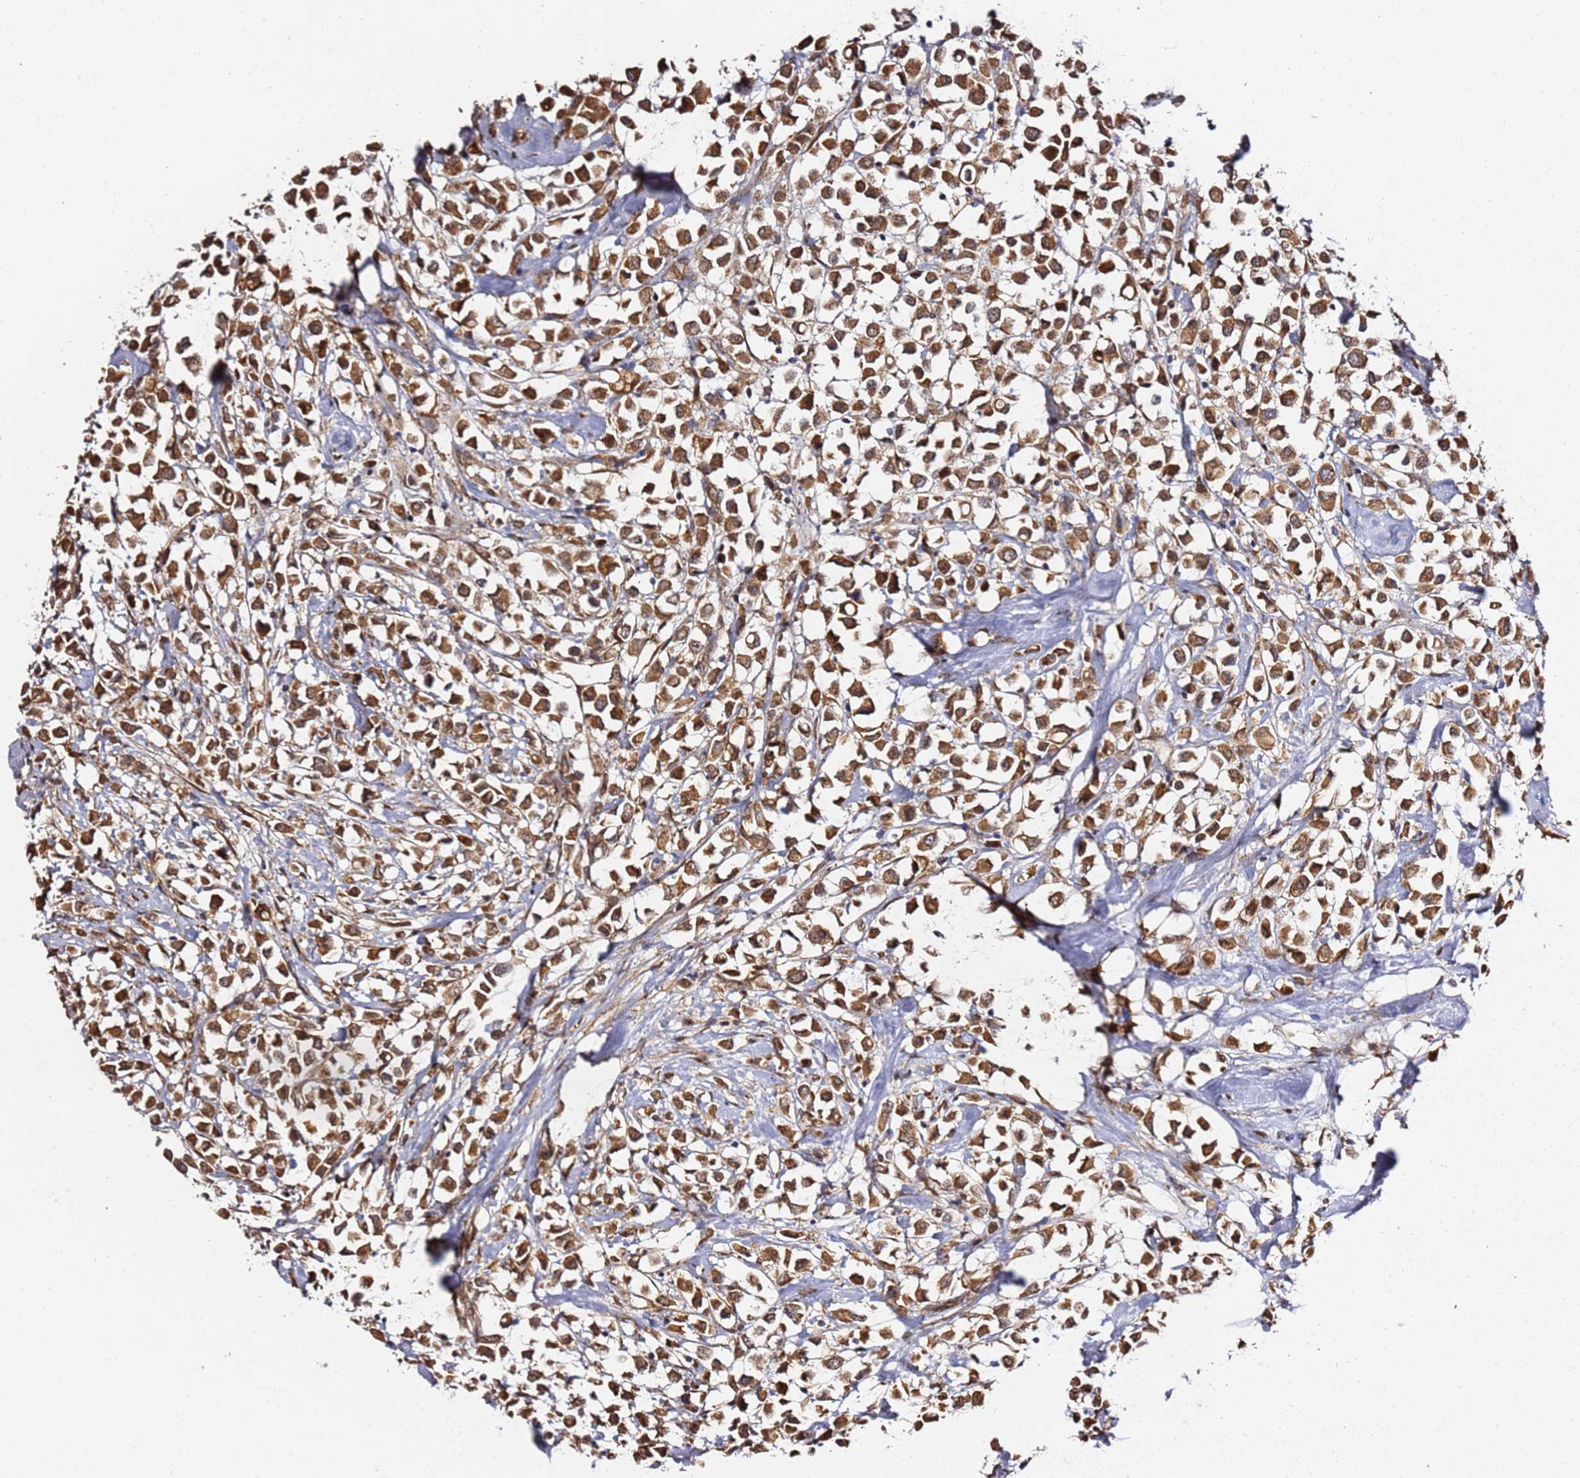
{"staining": {"intensity": "strong", "quantity": ">75%", "location": "cytoplasmic/membranous"}, "tissue": "breast cancer", "cell_type": "Tumor cells", "image_type": "cancer", "snomed": [{"axis": "morphology", "description": "Duct carcinoma"}, {"axis": "topography", "description": "Breast"}], "caption": "Invasive ductal carcinoma (breast) was stained to show a protein in brown. There is high levels of strong cytoplasmic/membranous expression in approximately >75% of tumor cells. (Brightfield microscopy of DAB IHC at high magnification).", "gene": "PRKAB2", "patient": {"sex": "female", "age": 61}}